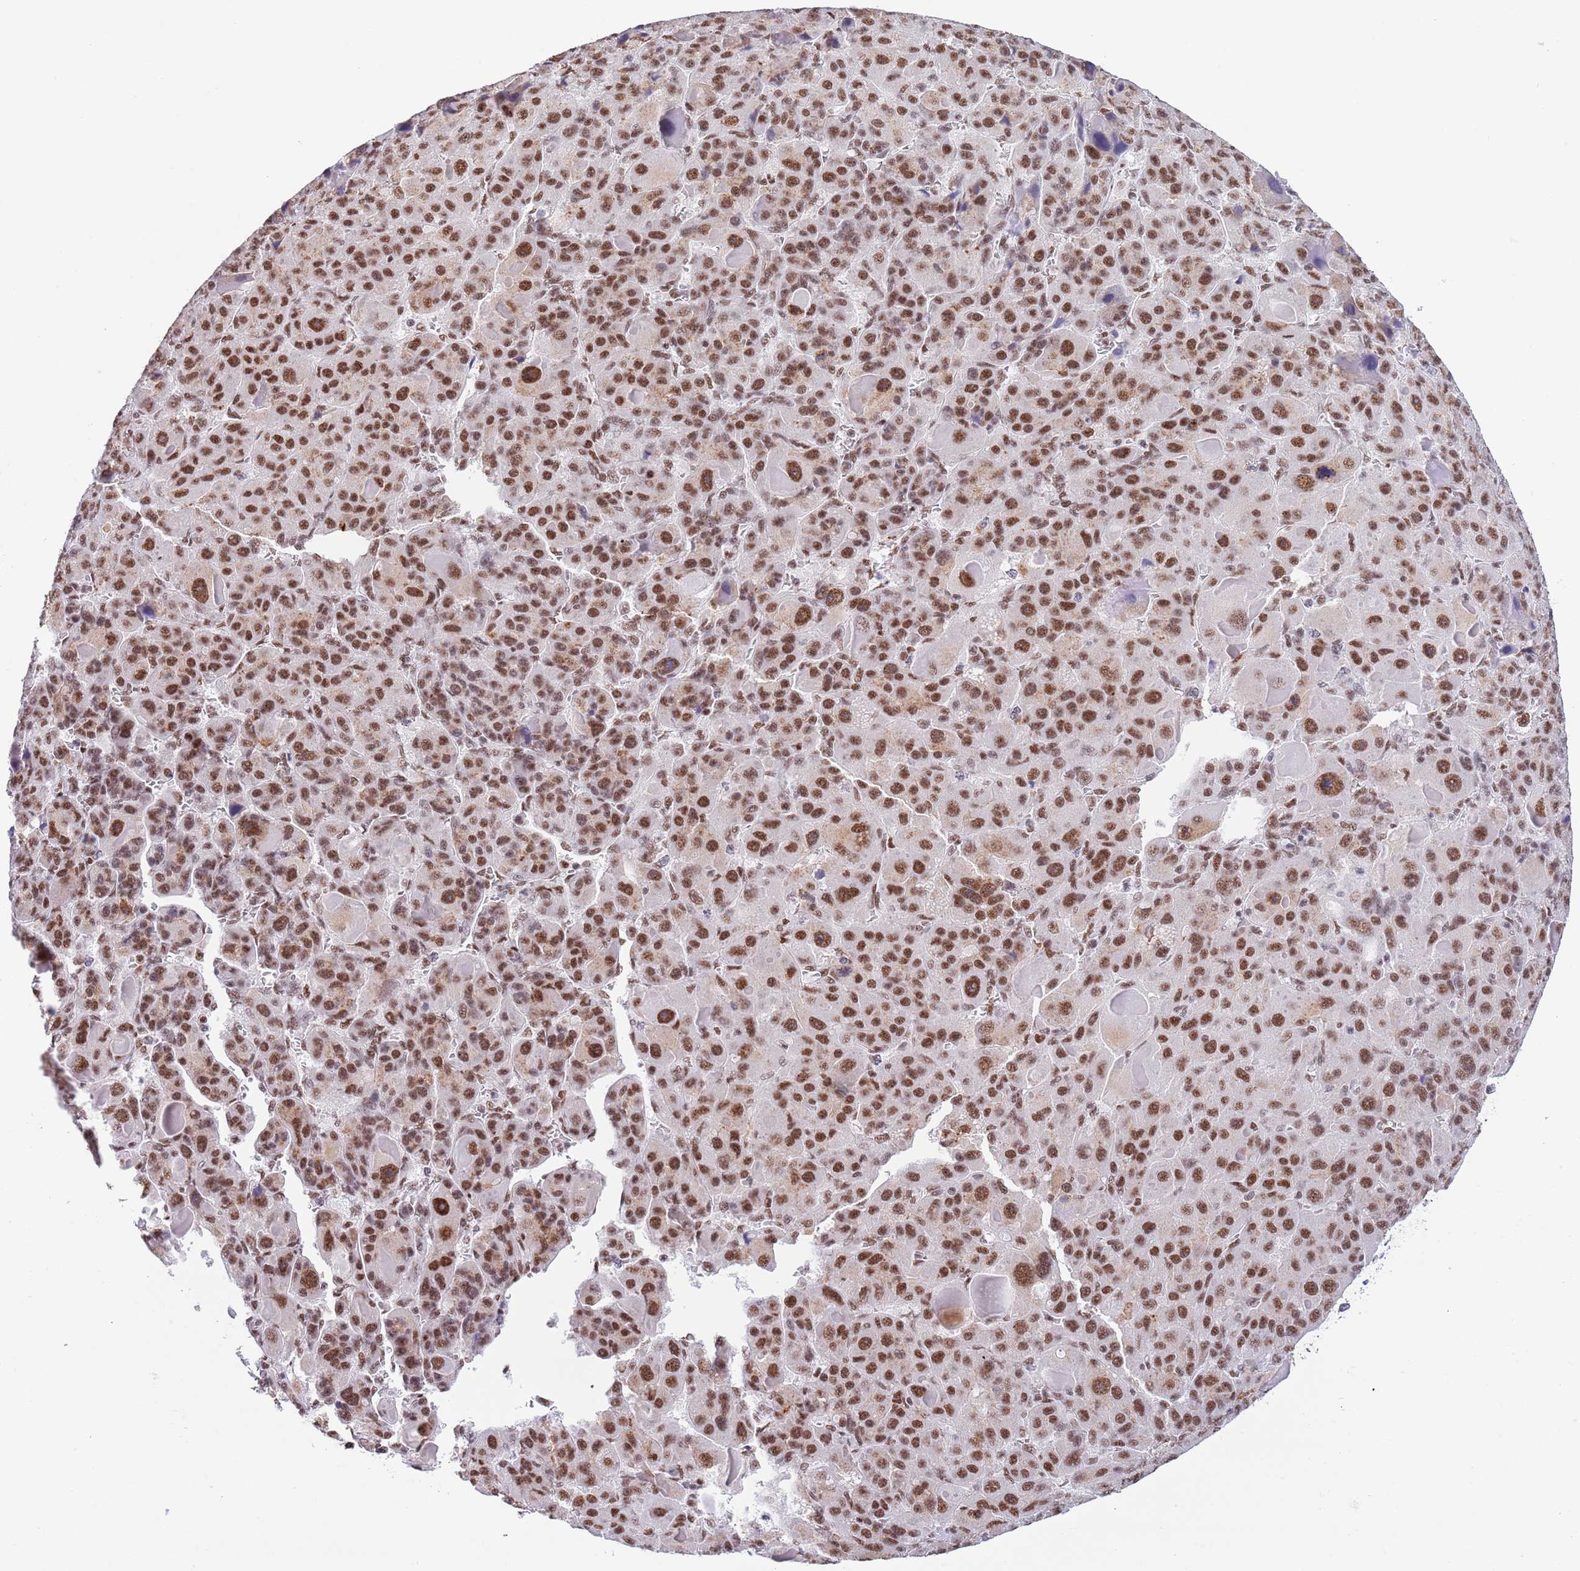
{"staining": {"intensity": "strong", "quantity": ">75%", "location": "nuclear"}, "tissue": "liver cancer", "cell_type": "Tumor cells", "image_type": "cancer", "snomed": [{"axis": "morphology", "description": "Carcinoma, Hepatocellular, NOS"}, {"axis": "topography", "description": "Liver"}], "caption": "IHC staining of liver cancer, which exhibits high levels of strong nuclear expression in approximately >75% of tumor cells indicating strong nuclear protein expression. The staining was performed using DAB (3,3'-diaminobenzidine) (brown) for protein detection and nuclei were counterstained in hematoxylin (blue).", "gene": "SF3A2", "patient": {"sex": "male", "age": 76}}